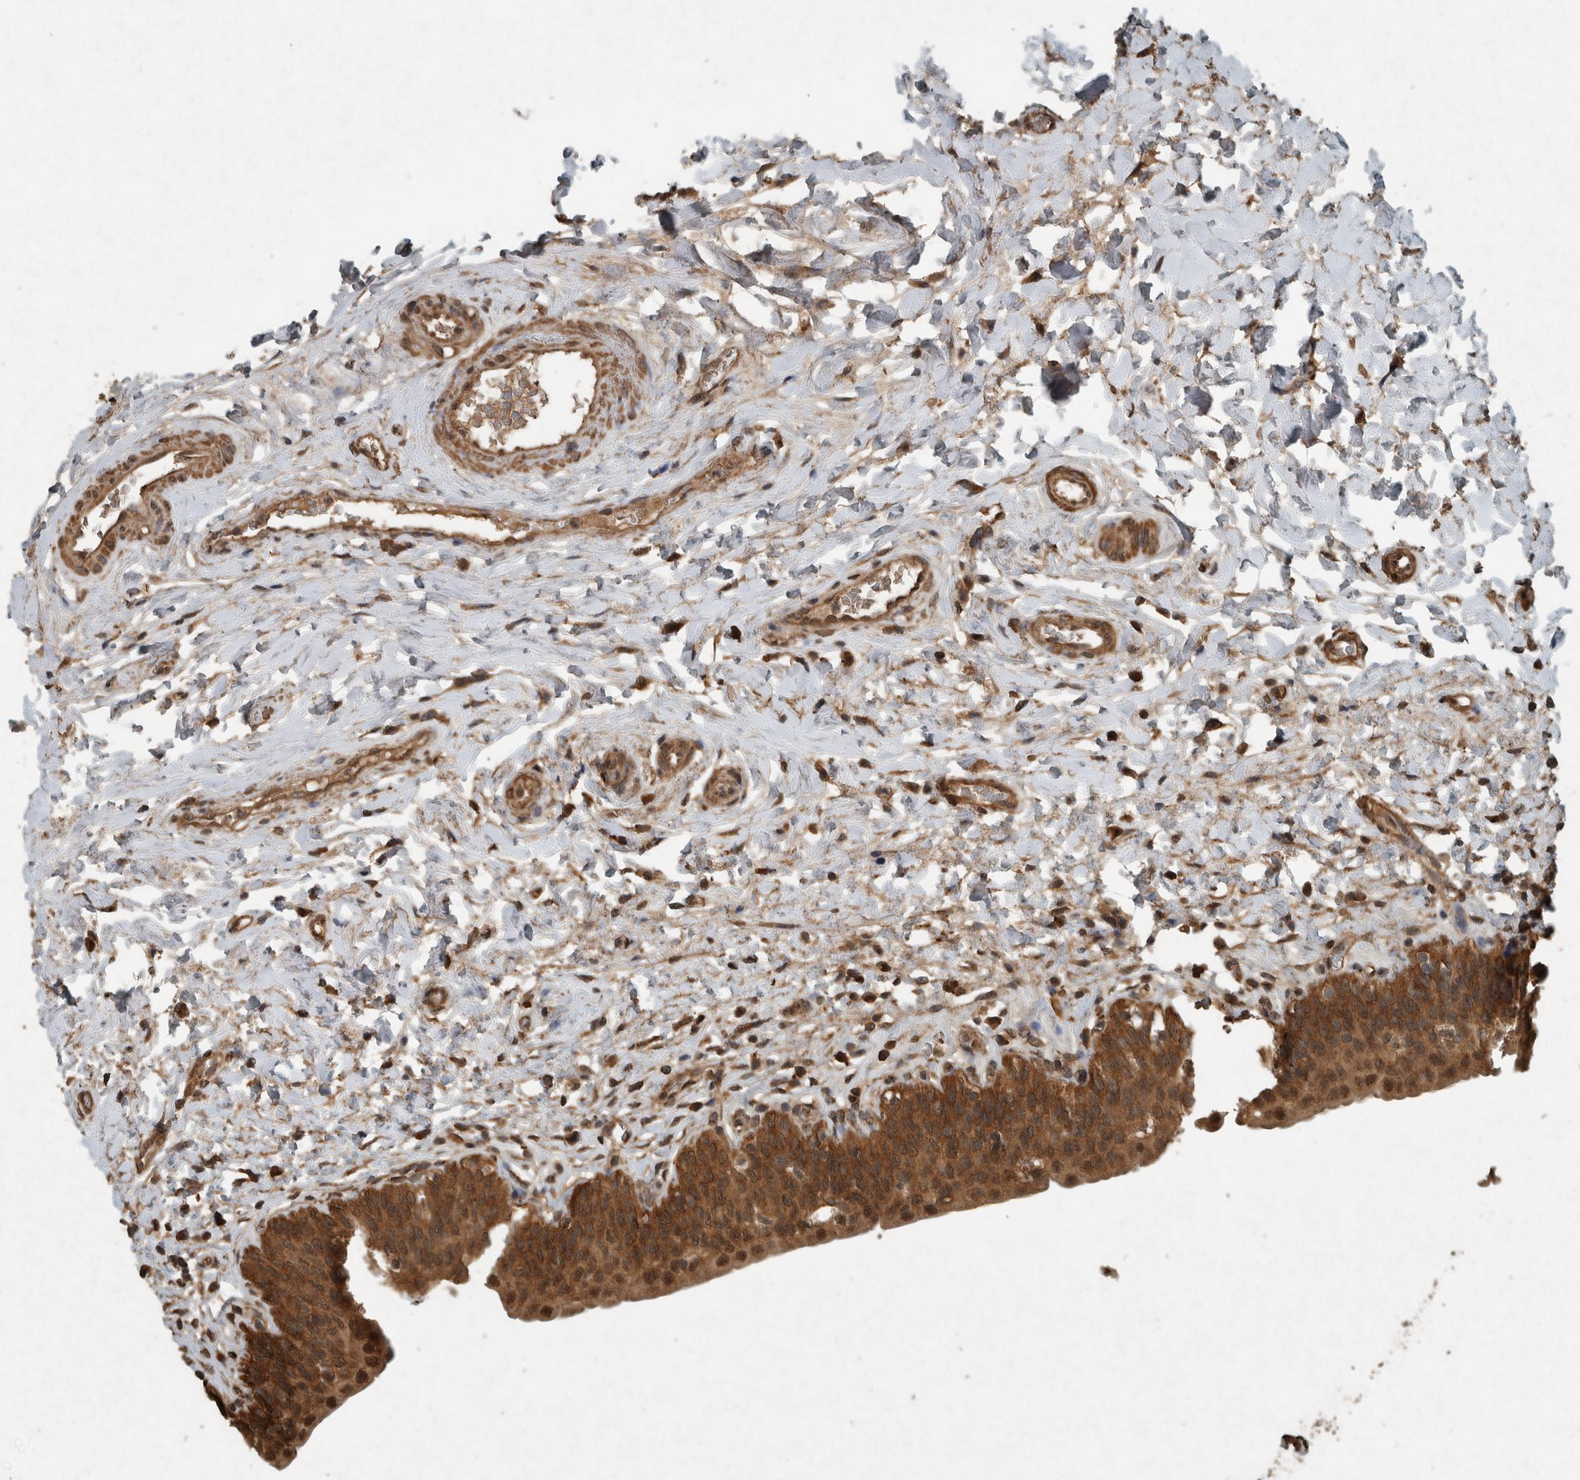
{"staining": {"intensity": "strong", "quantity": ">75%", "location": "cytoplasmic/membranous,nuclear"}, "tissue": "urinary bladder", "cell_type": "Urothelial cells", "image_type": "normal", "snomed": [{"axis": "morphology", "description": "Normal tissue, NOS"}, {"axis": "topography", "description": "Urinary bladder"}], "caption": "Approximately >75% of urothelial cells in unremarkable urinary bladder display strong cytoplasmic/membranous,nuclear protein expression as visualized by brown immunohistochemical staining.", "gene": "ARHGEF12", "patient": {"sex": "male", "age": 83}}